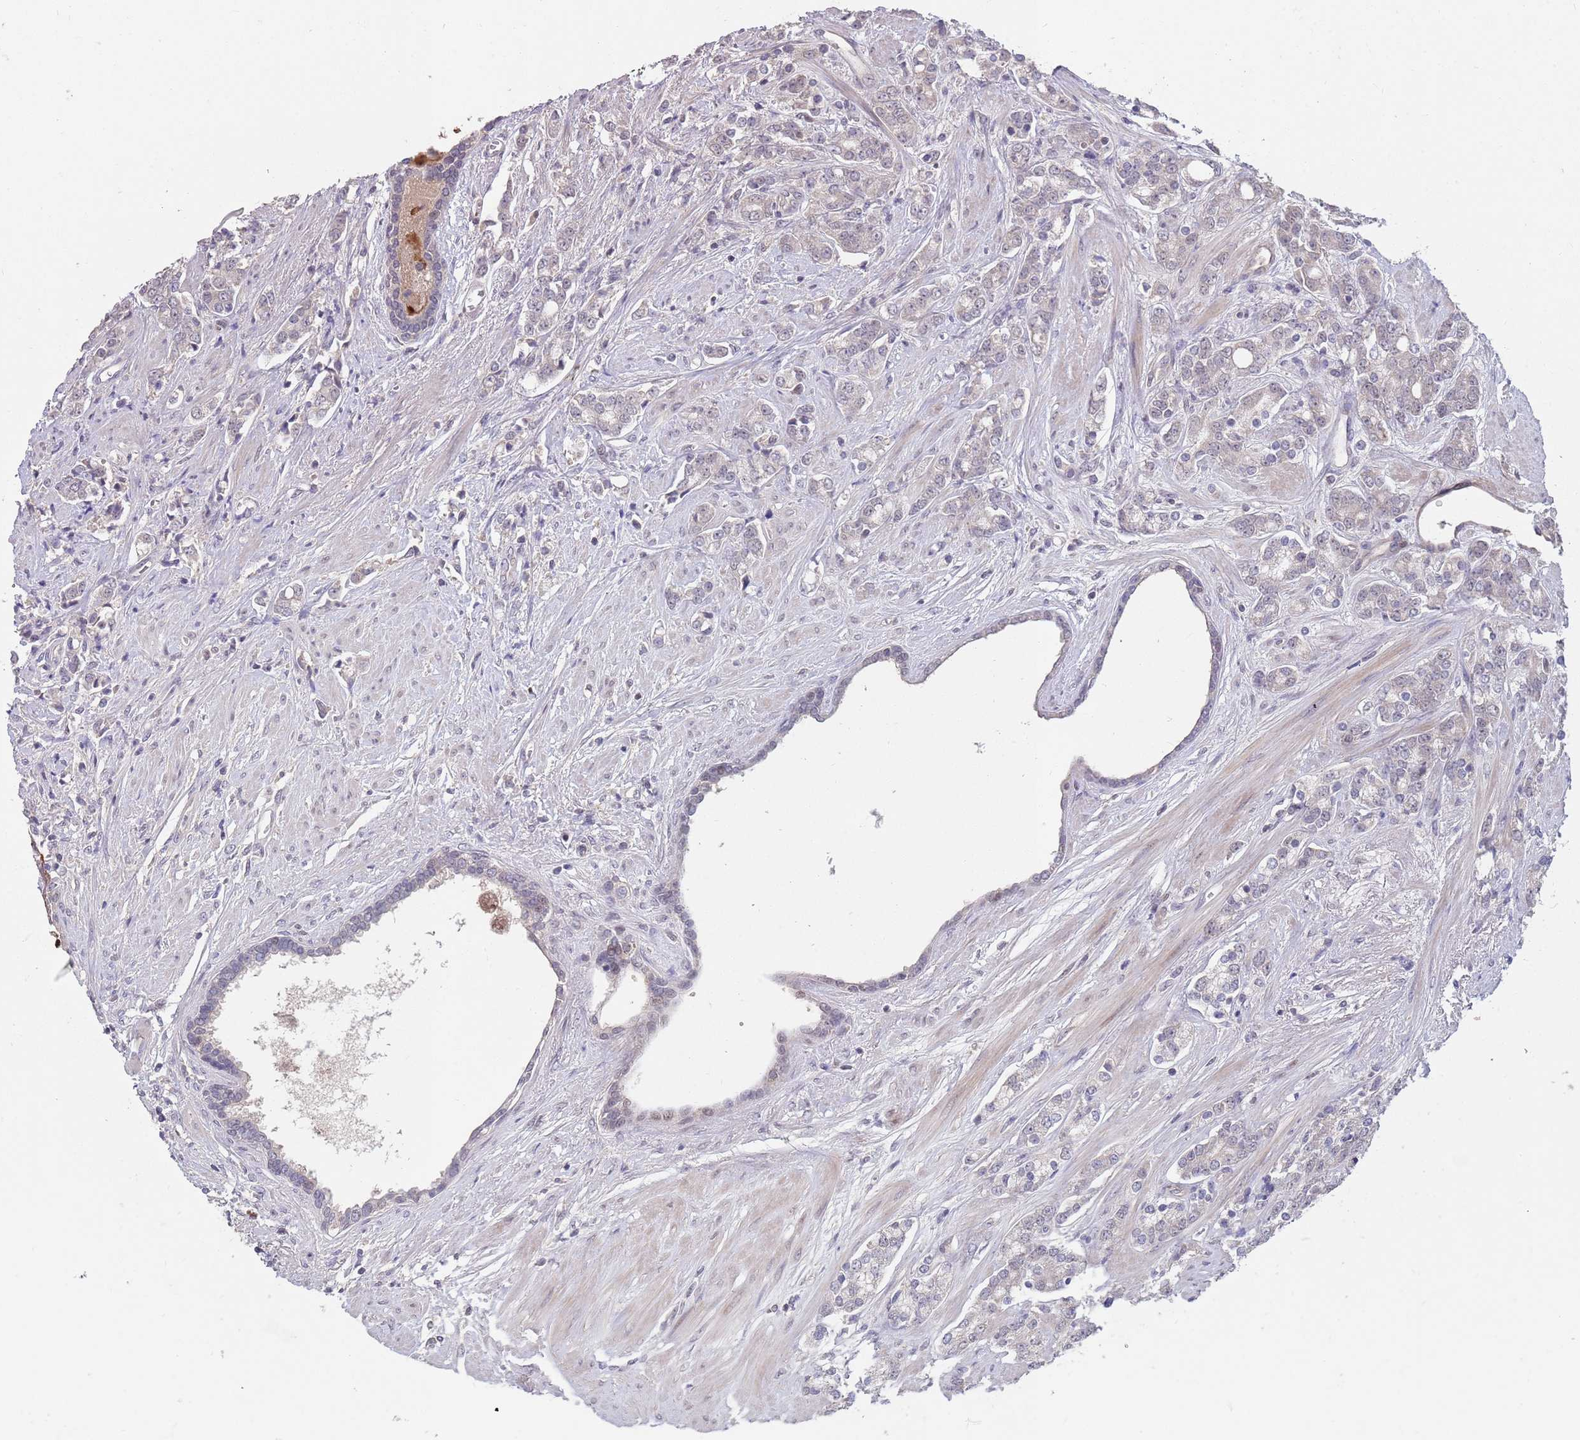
{"staining": {"intensity": "negative", "quantity": "none", "location": "none"}, "tissue": "prostate cancer", "cell_type": "Tumor cells", "image_type": "cancer", "snomed": [{"axis": "morphology", "description": "Adenocarcinoma, High grade"}, {"axis": "topography", "description": "Prostate"}], "caption": "A high-resolution image shows immunohistochemistry (IHC) staining of high-grade adenocarcinoma (prostate), which displays no significant positivity in tumor cells.", "gene": "MEI1", "patient": {"sex": "male", "age": 62}}